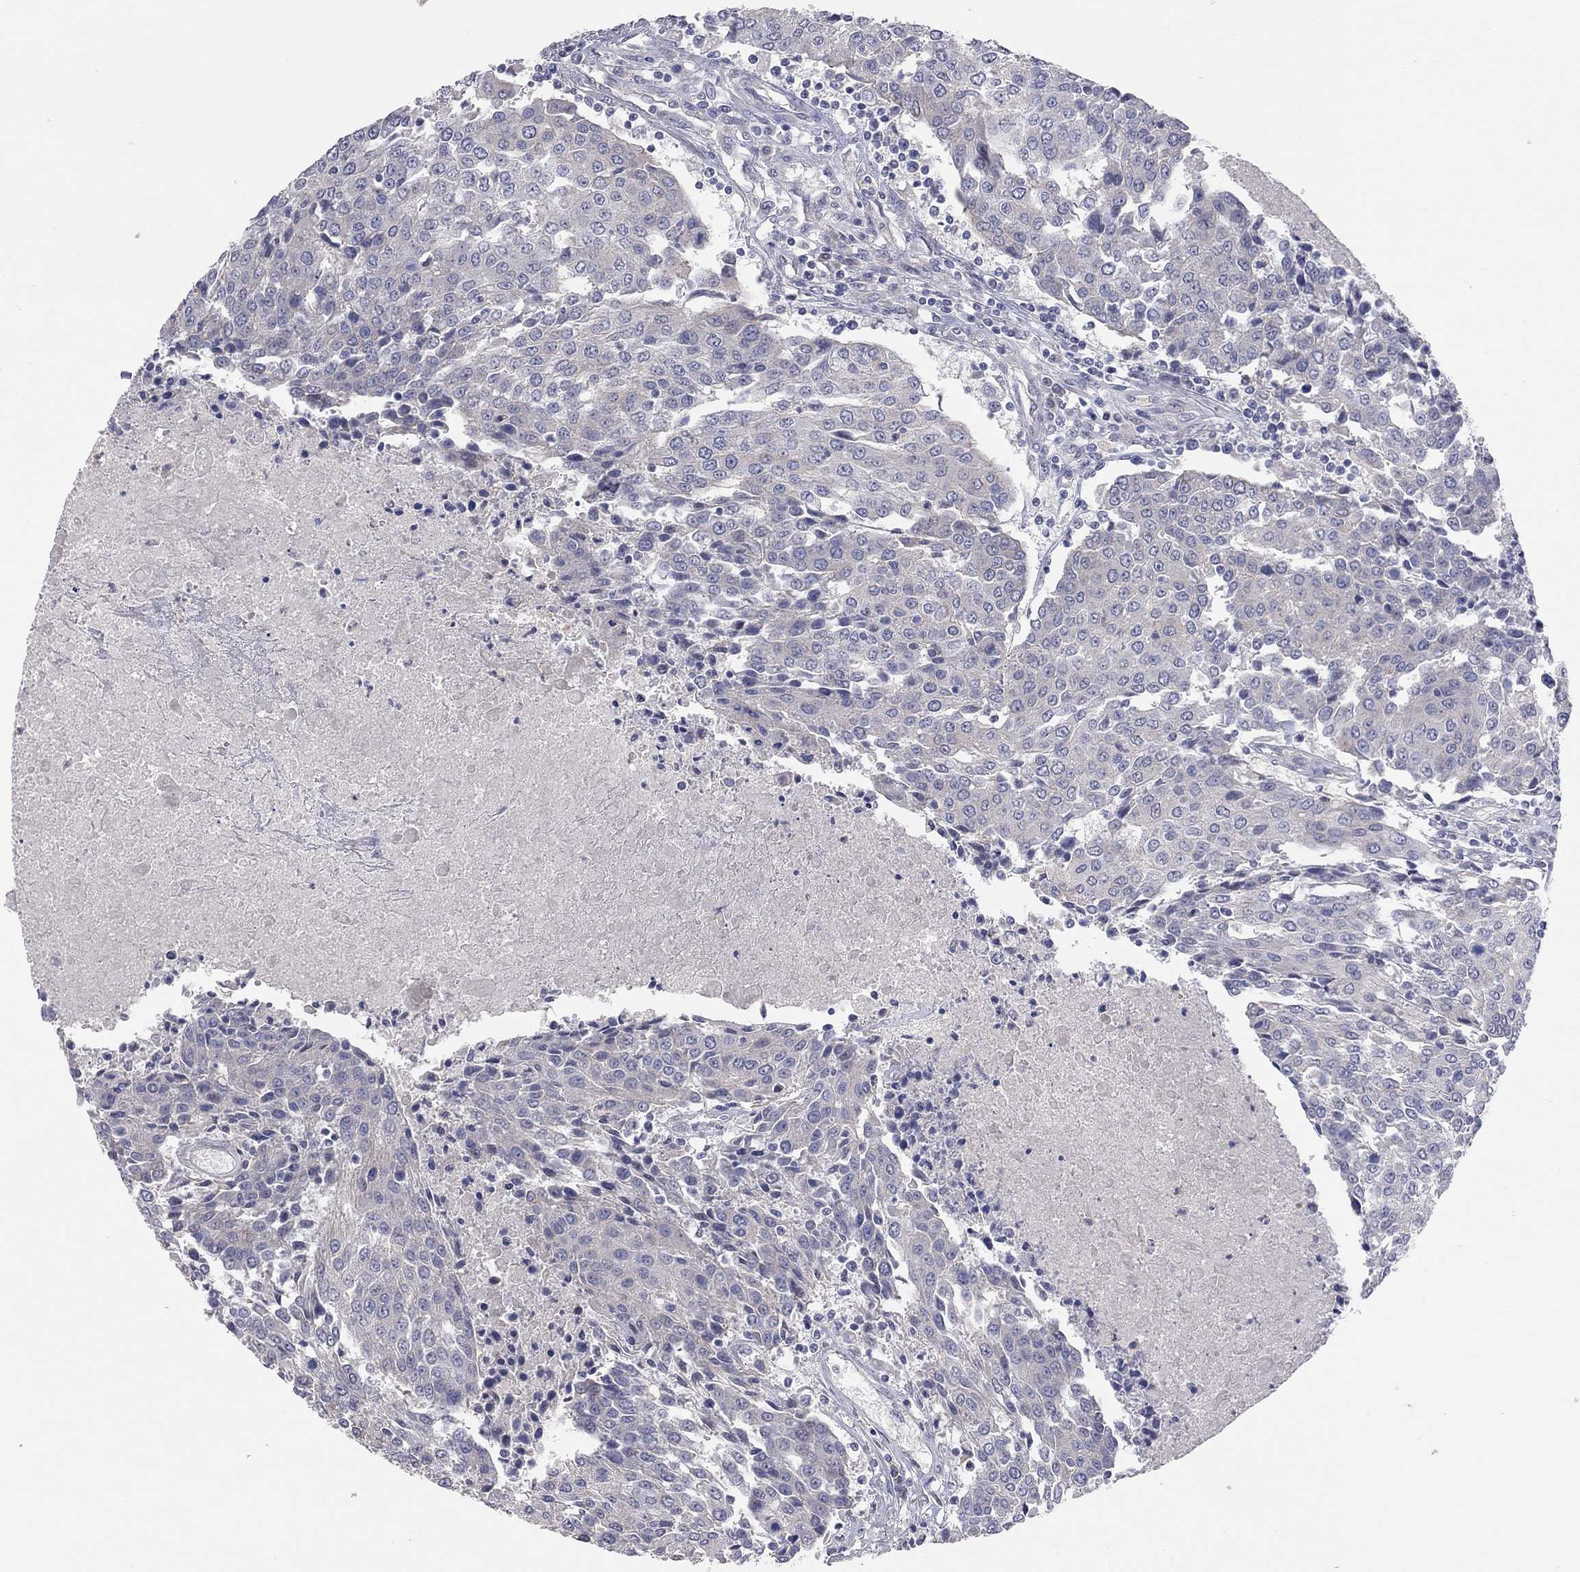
{"staining": {"intensity": "negative", "quantity": "none", "location": "none"}, "tissue": "urothelial cancer", "cell_type": "Tumor cells", "image_type": "cancer", "snomed": [{"axis": "morphology", "description": "Urothelial carcinoma, High grade"}, {"axis": "topography", "description": "Urinary bladder"}], "caption": "High magnification brightfield microscopy of urothelial cancer stained with DAB (3,3'-diaminobenzidine) (brown) and counterstained with hematoxylin (blue): tumor cells show no significant expression. (Immunohistochemistry (ihc), brightfield microscopy, high magnification).", "gene": "KCNB1", "patient": {"sex": "female", "age": 85}}